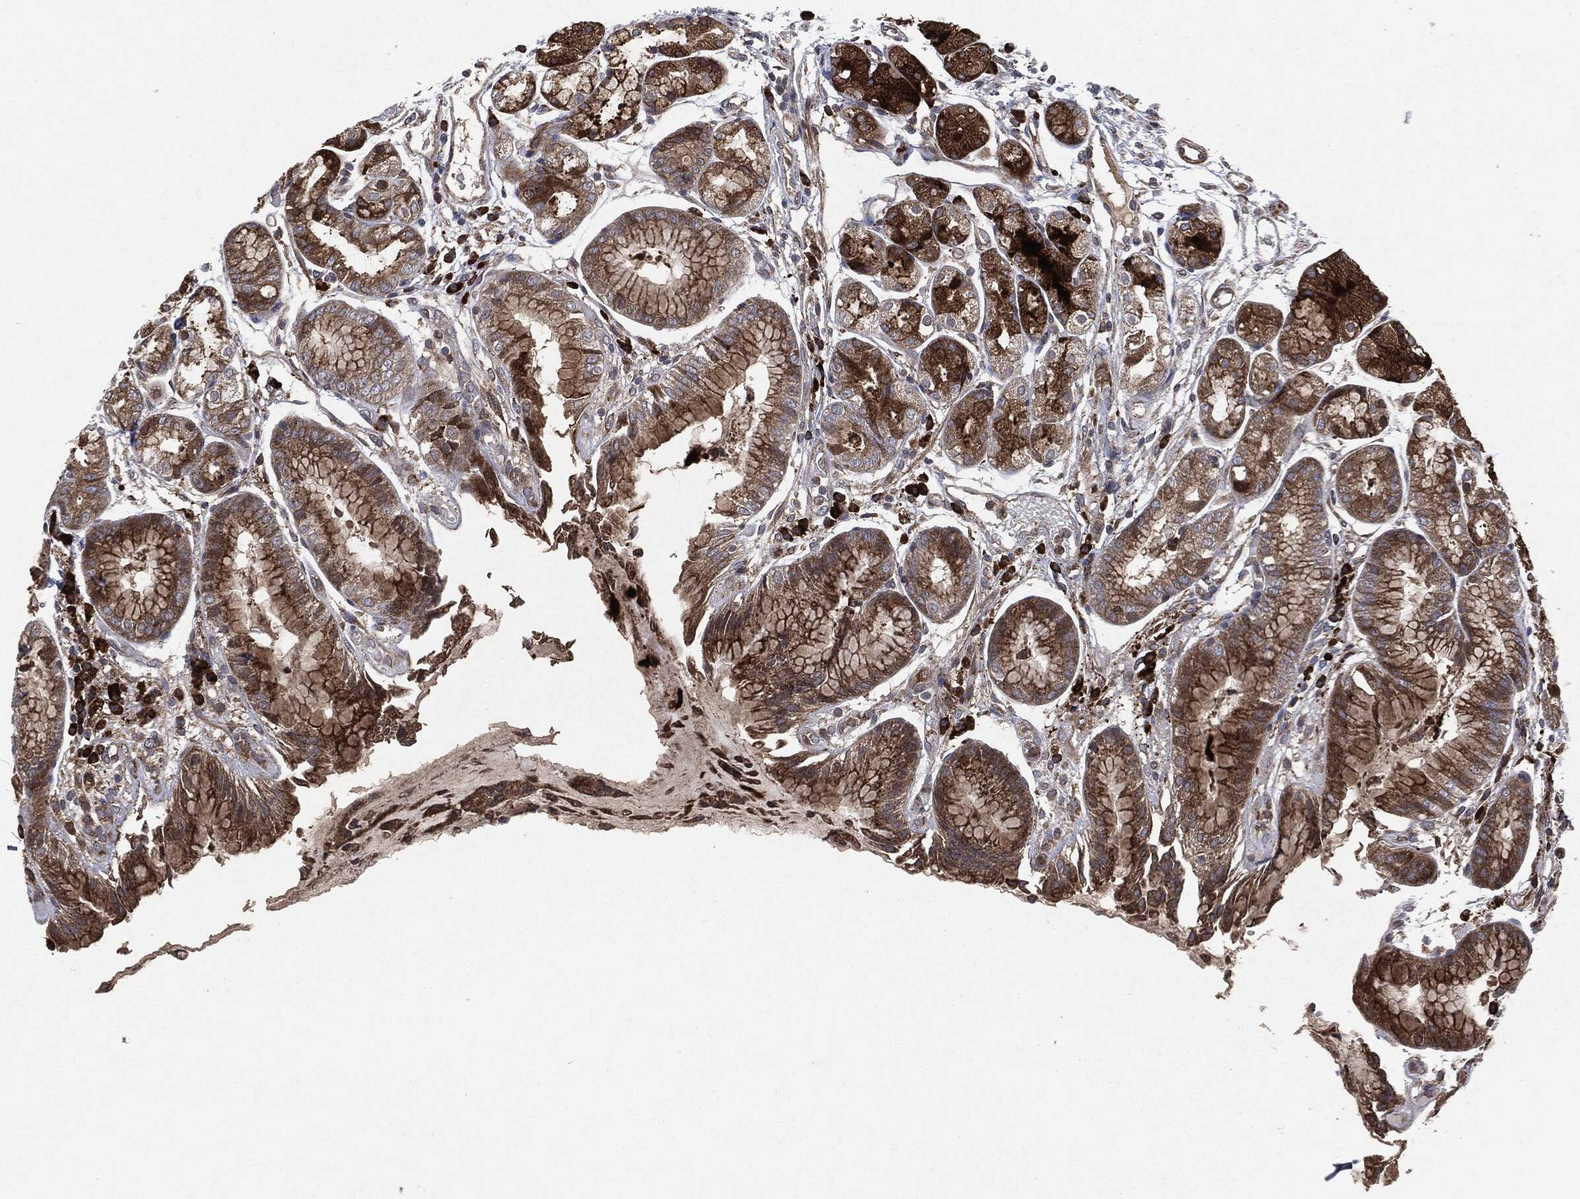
{"staining": {"intensity": "strong", "quantity": "25%-75%", "location": "cytoplasmic/membranous"}, "tissue": "stomach", "cell_type": "Glandular cells", "image_type": "normal", "snomed": [{"axis": "morphology", "description": "Normal tissue, NOS"}, {"axis": "topography", "description": "Stomach, upper"}], "caption": "This is a photomicrograph of IHC staining of unremarkable stomach, which shows strong expression in the cytoplasmic/membranous of glandular cells.", "gene": "RAF1", "patient": {"sex": "male", "age": 72}}